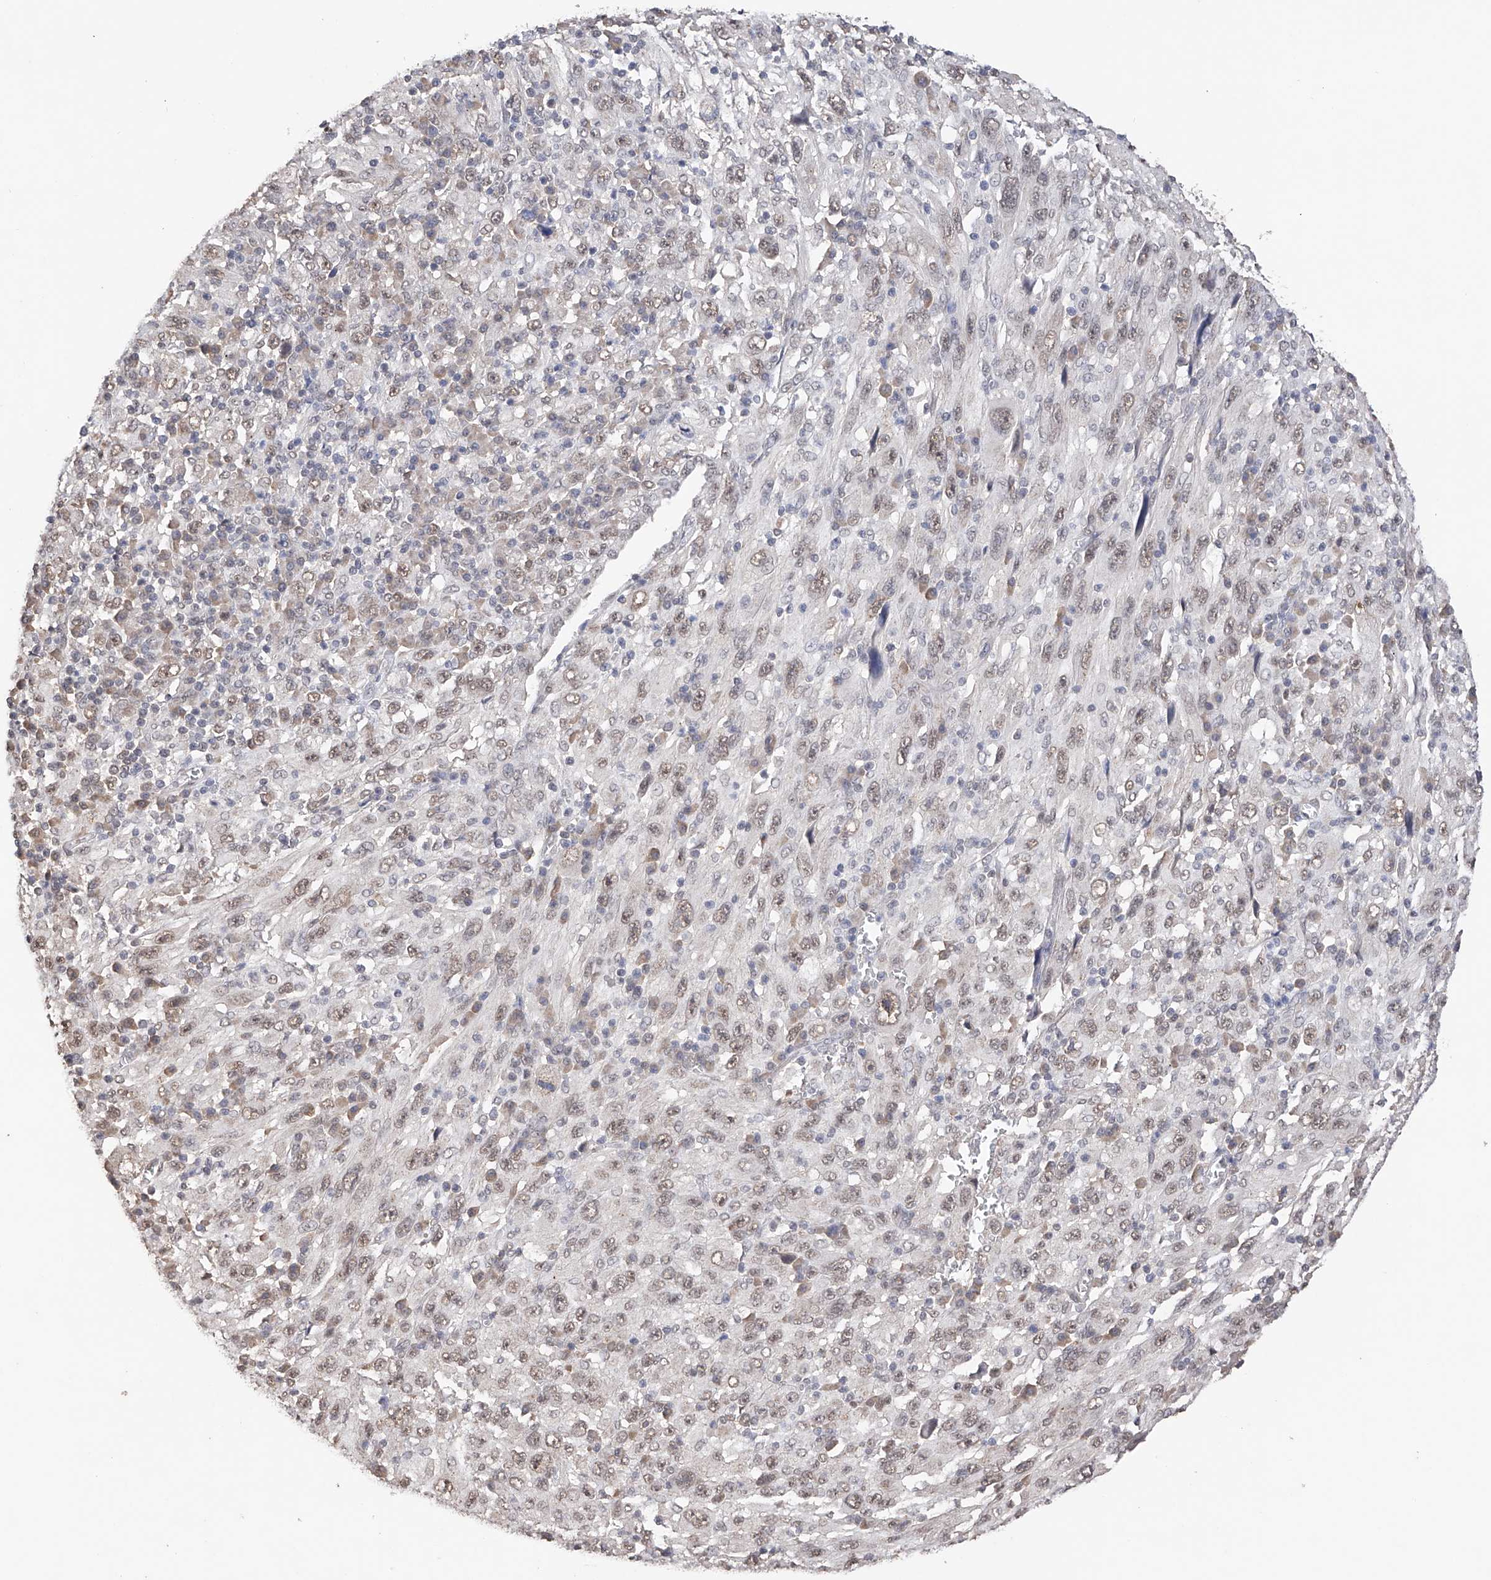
{"staining": {"intensity": "weak", "quantity": ">75%", "location": "nuclear"}, "tissue": "melanoma", "cell_type": "Tumor cells", "image_type": "cancer", "snomed": [{"axis": "morphology", "description": "Malignant melanoma, Metastatic site"}, {"axis": "topography", "description": "Skin"}], "caption": "Melanoma stained with a brown dye reveals weak nuclear positive expression in approximately >75% of tumor cells.", "gene": "DMAP1", "patient": {"sex": "female", "age": 56}}